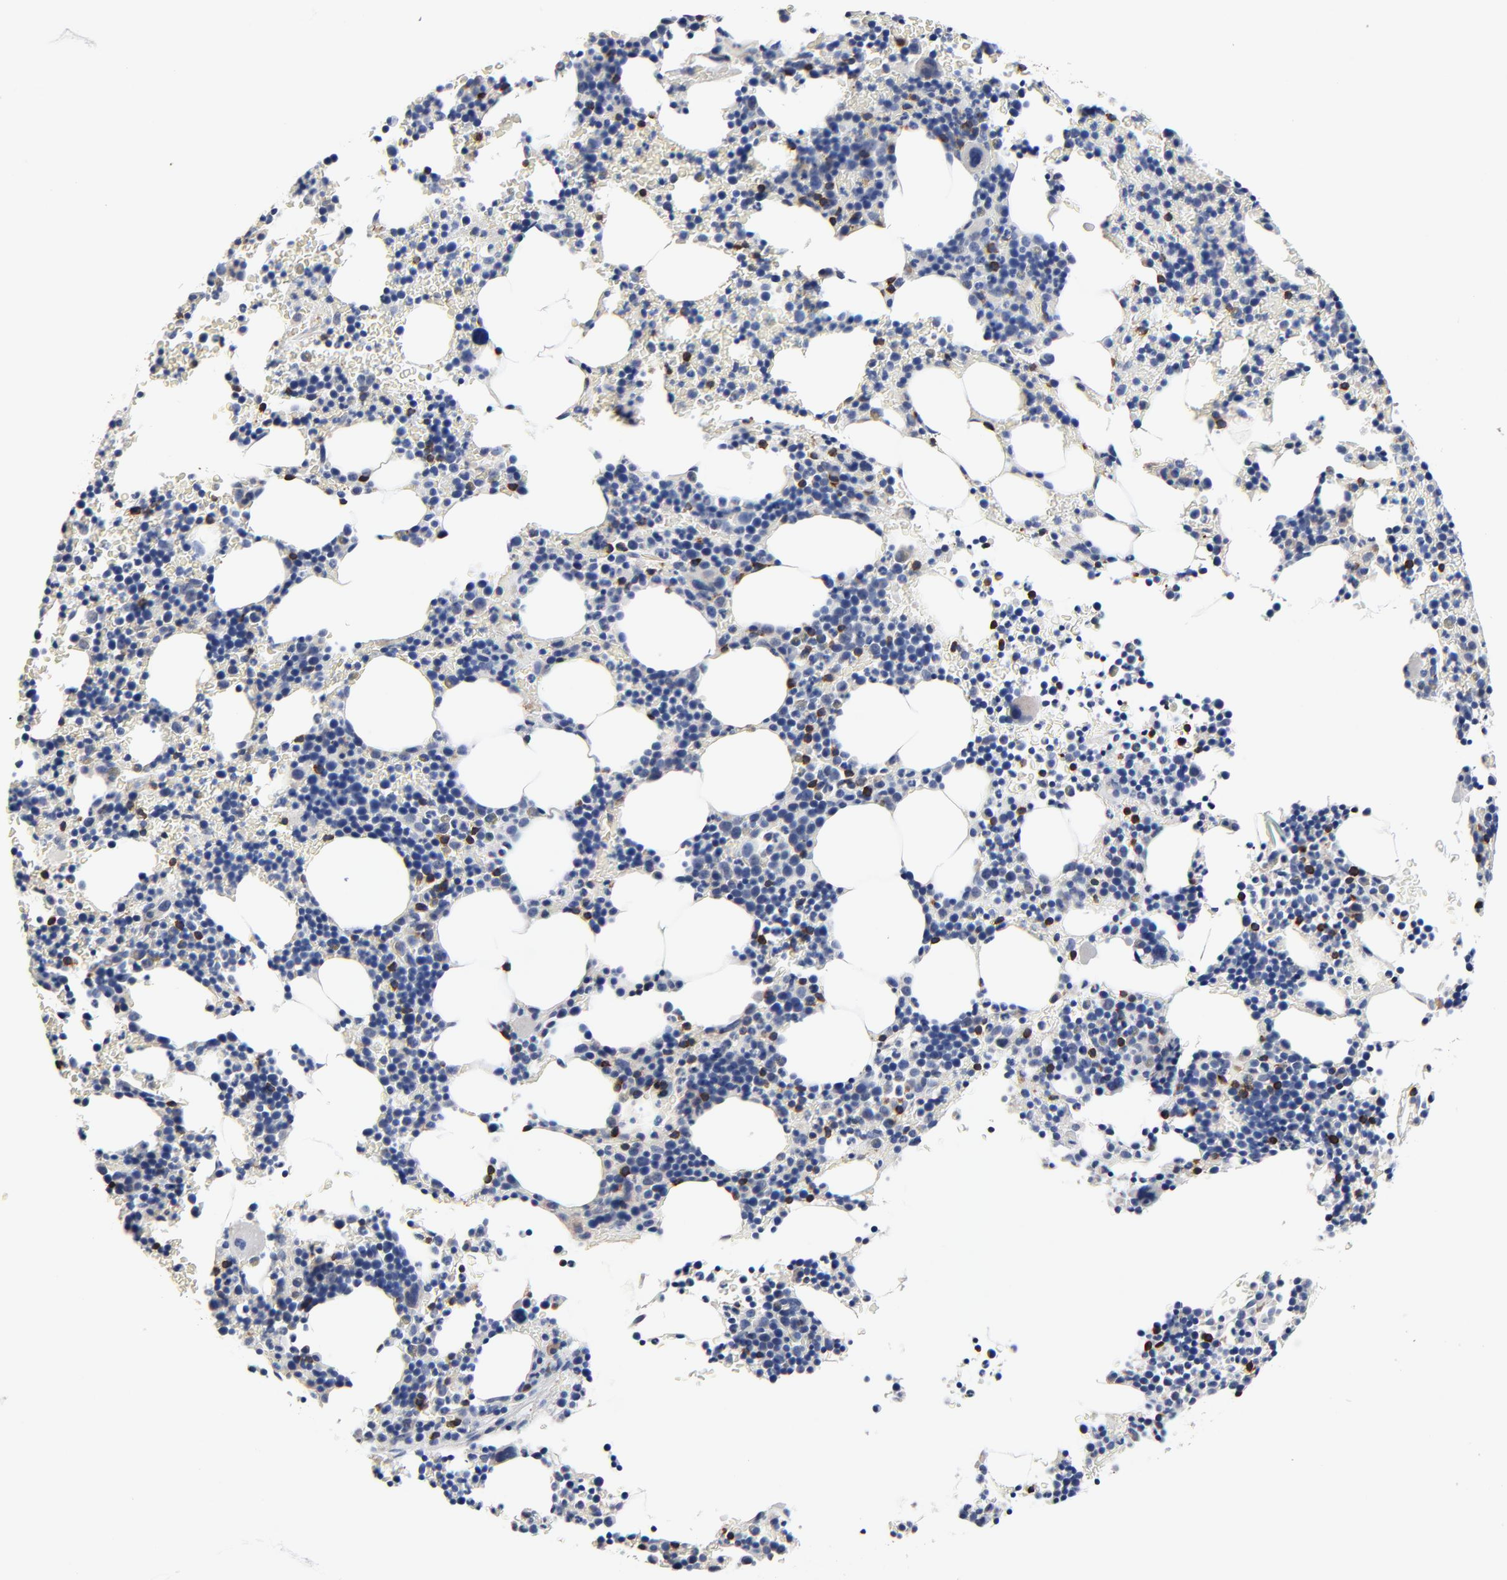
{"staining": {"intensity": "strong", "quantity": "<25%", "location": "cytoplasmic/membranous"}, "tissue": "bone marrow", "cell_type": "Hematopoietic cells", "image_type": "normal", "snomed": [{"axis": "morphology", "description": "Normal tissue, NOS"}, {"axis": "topography", "description": "Bone marrow"}], "caption": "High-magnification brightfield microscopy of benign bone marrow stained with DAB (brown) and counterstained with hematoxylin (blue). hematopoietic cells exhibit strong cytoplasmic/membranous positivity is present in about<25% of cells.", "gene": "SKAP1", "patient": {"sex": "female", "age": 78}}